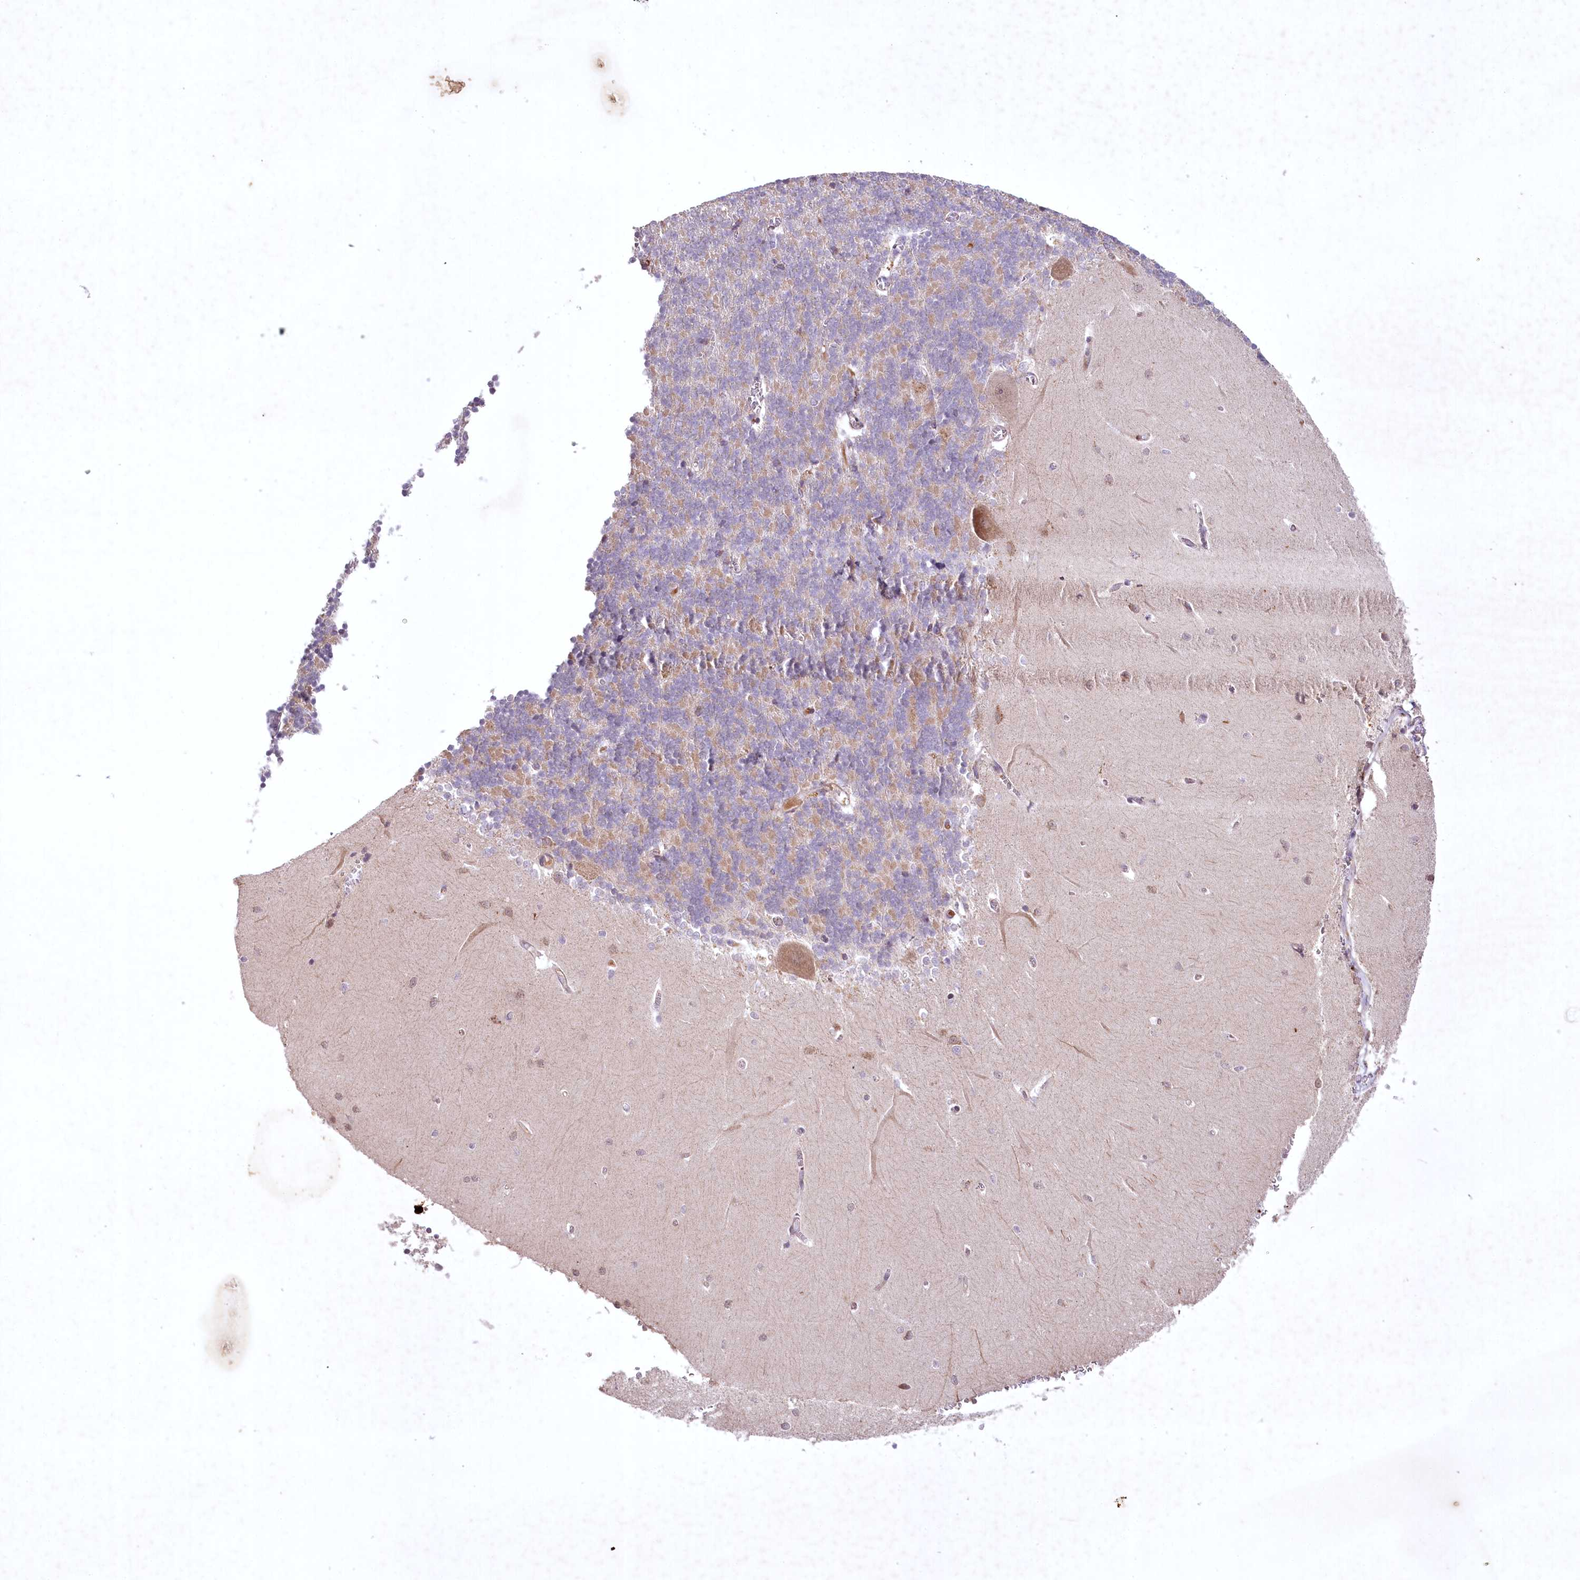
{"staining": {"intensity": "weak", "quantity": "25%-75%", "location": "cytoplasmic/membranous"}, "tissue": "cerebellum", "cell_type": "Cells in granular layer", "image_type": "normal", "snomed": [{"axis": "morphology", "description": "Normal tissue, NOS"}, {"axis": "topography", "description": "Cerebellum"}], "caption": "Immunohistochemistry (IHC) image of unremarkable cerebellum: human cerebellum stained using immunohistochemistry displays low levels of weak protein expression localized specifically in the cytoplasmic/membranous of cells in granular layer, appearing as a cytoplasmic/membranous brown color.", "gene": "MRPL44", "patient": {"sex": "male", "age": 37}}